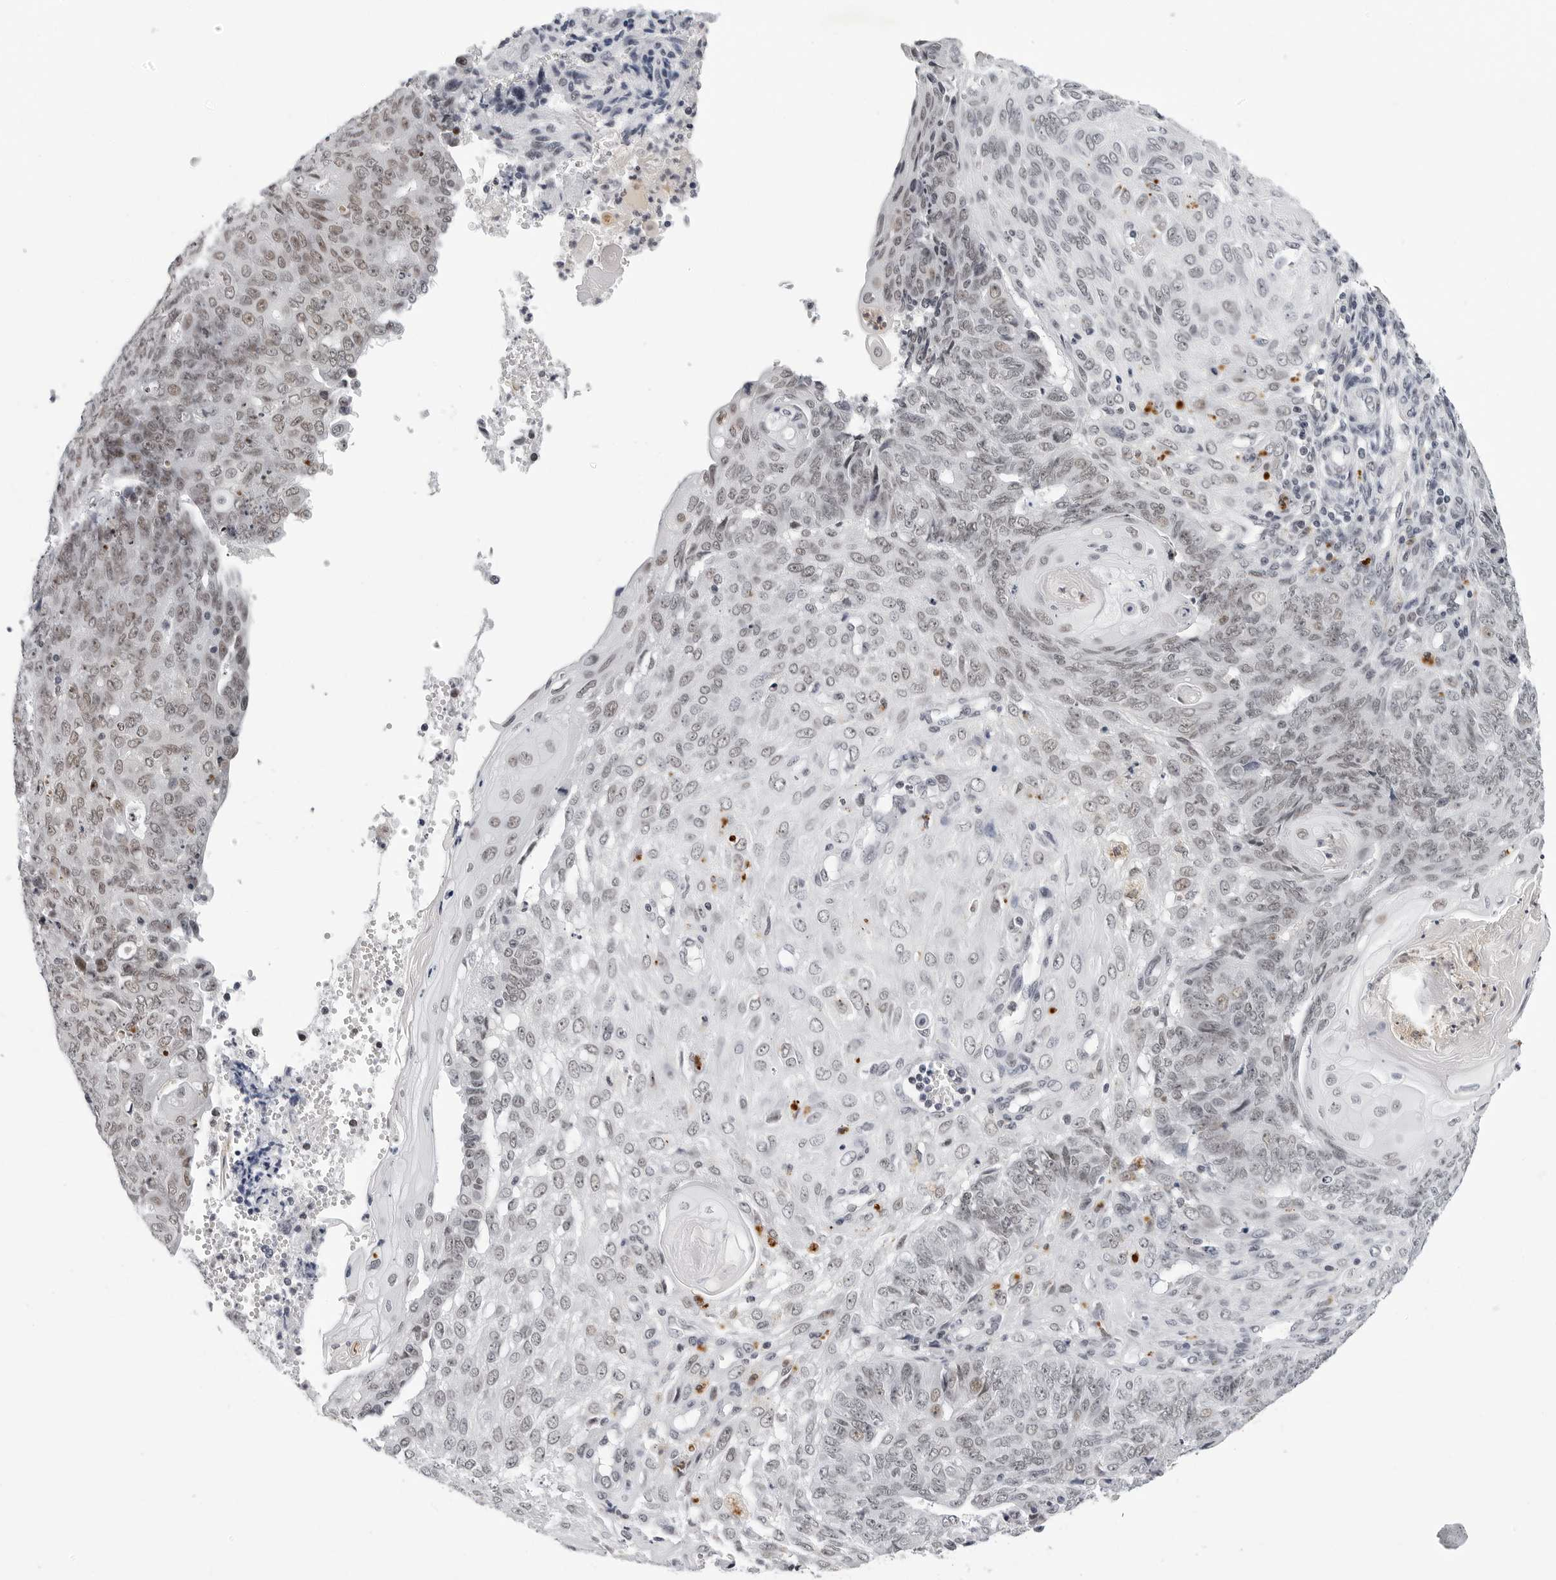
{"staining": {"intensity": "weak", "quantity": ">75%", "location": "nuclear"}, "tissue": "endometrial cancer", "cell_type": "Tumor cells", "image_type": "cancer", "snomed": [{"axis": "morphology", "description": "Adenocarcinoma, NOS"}, {"axis": "topography", "description": "Endometrium"}], "caption": "Immunohistochemistry (IHC) histopathology image of neoplastic tissue: human endometrial adenocarcinoma stained using IHC displays low levels of weak protein expression localized specifically in the nuclear of tumor cells, appearing as a nuclear brown color.", "gene": "SF3B4", "patient": {"sex": "female", "age": 32}}